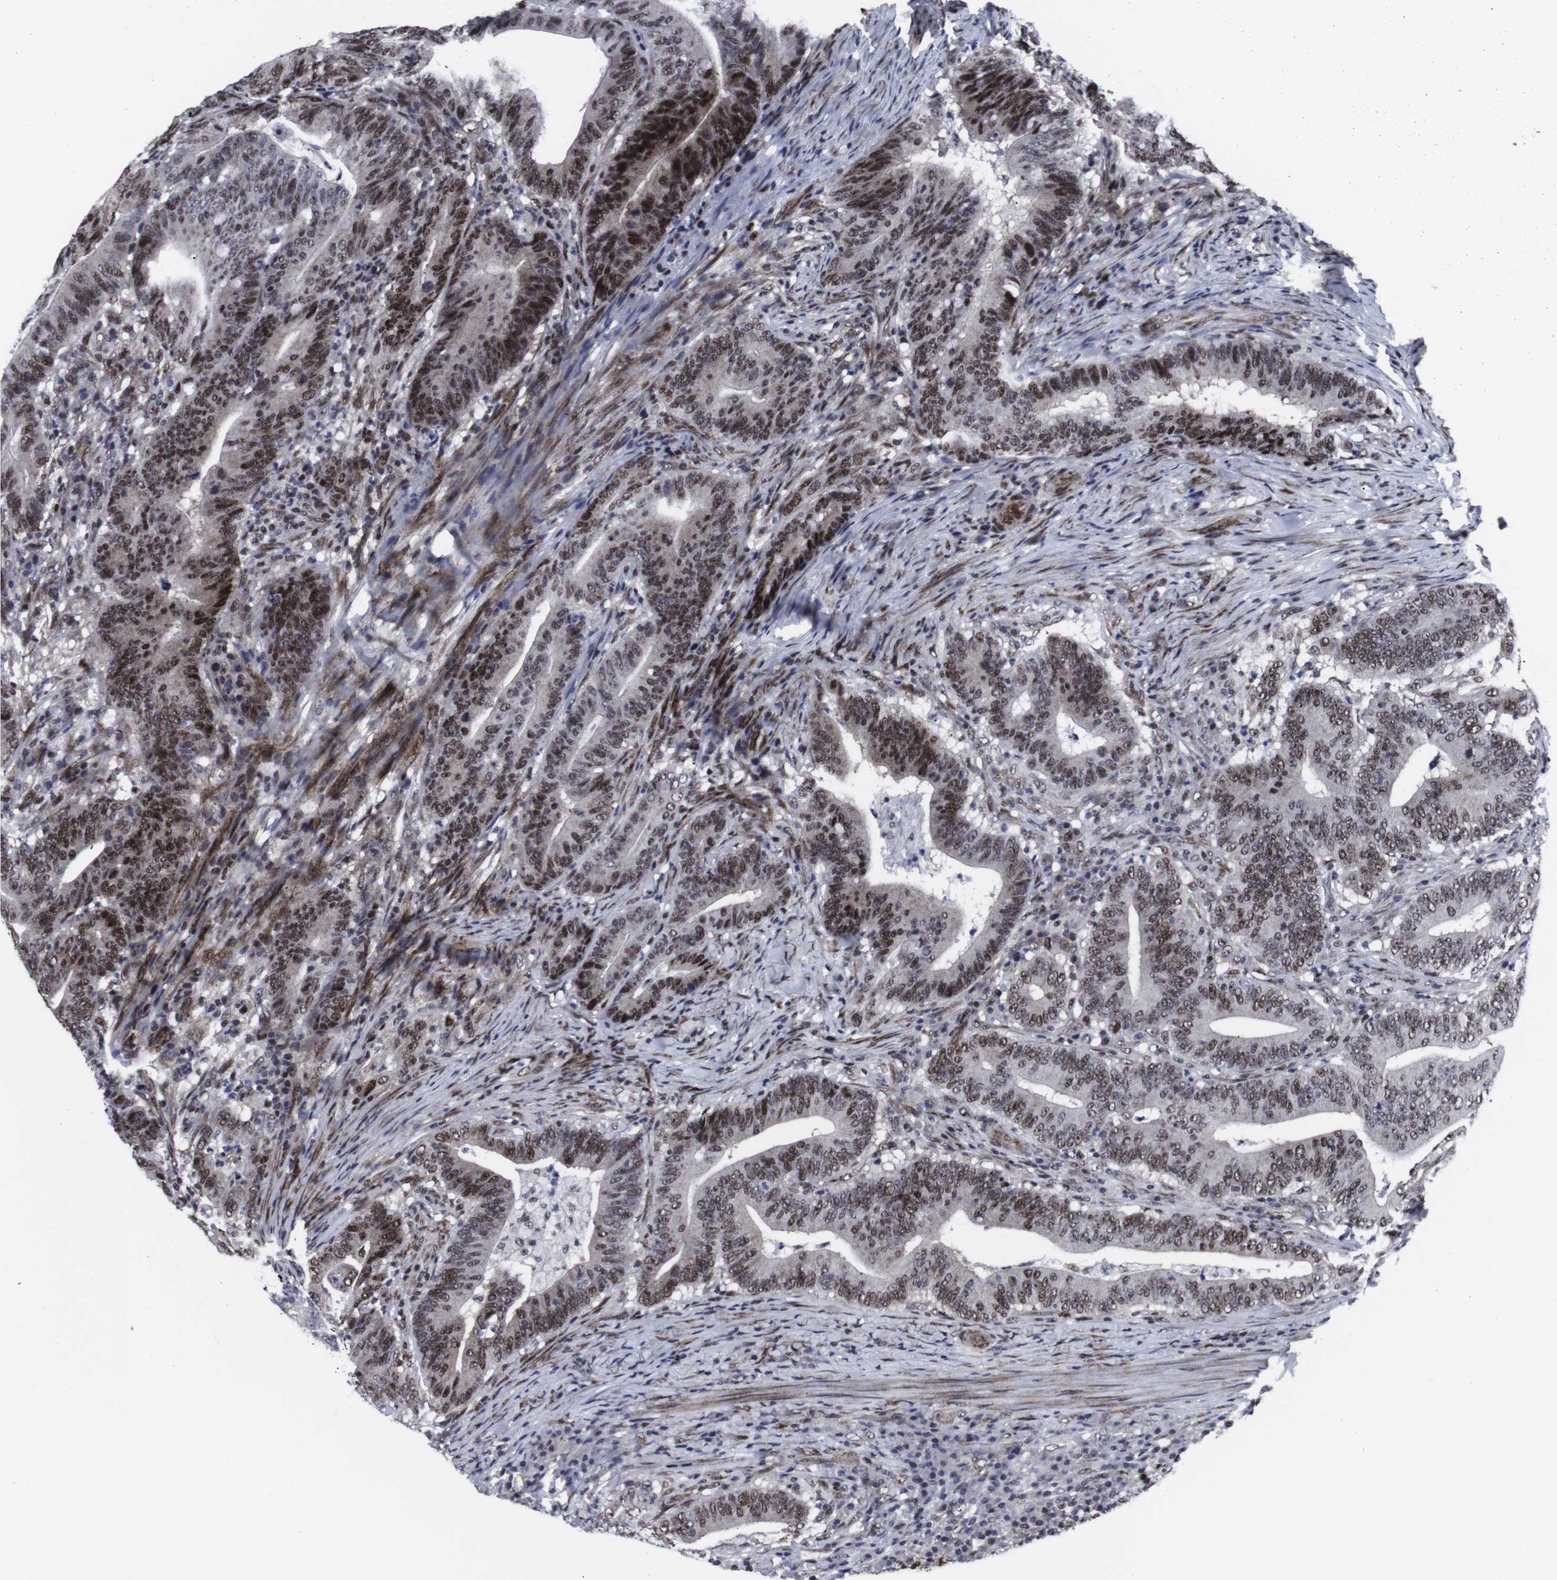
{"staining": {"intensity": "strong", "quantity": "25%-75%", "location": "nuclear"}, "tissue": "colorectal cancer", "cell_type": "Tumor cells", "image_type": "cancer", "snomed": [{"axis": "morphology", "description": "Normal tissue, NOS"}, {"axis": "morphology", "description": "Adenocarcinoma, NOS"}, {"axis": "topography", "description": "Colon"}], "caption": "This is an image of IHC staining of colorectal cancer, which shows strong positivity in the nuclear of tumor cells.", "gene": "MLH1", "patient": {"sex": "female", "age": 66}}